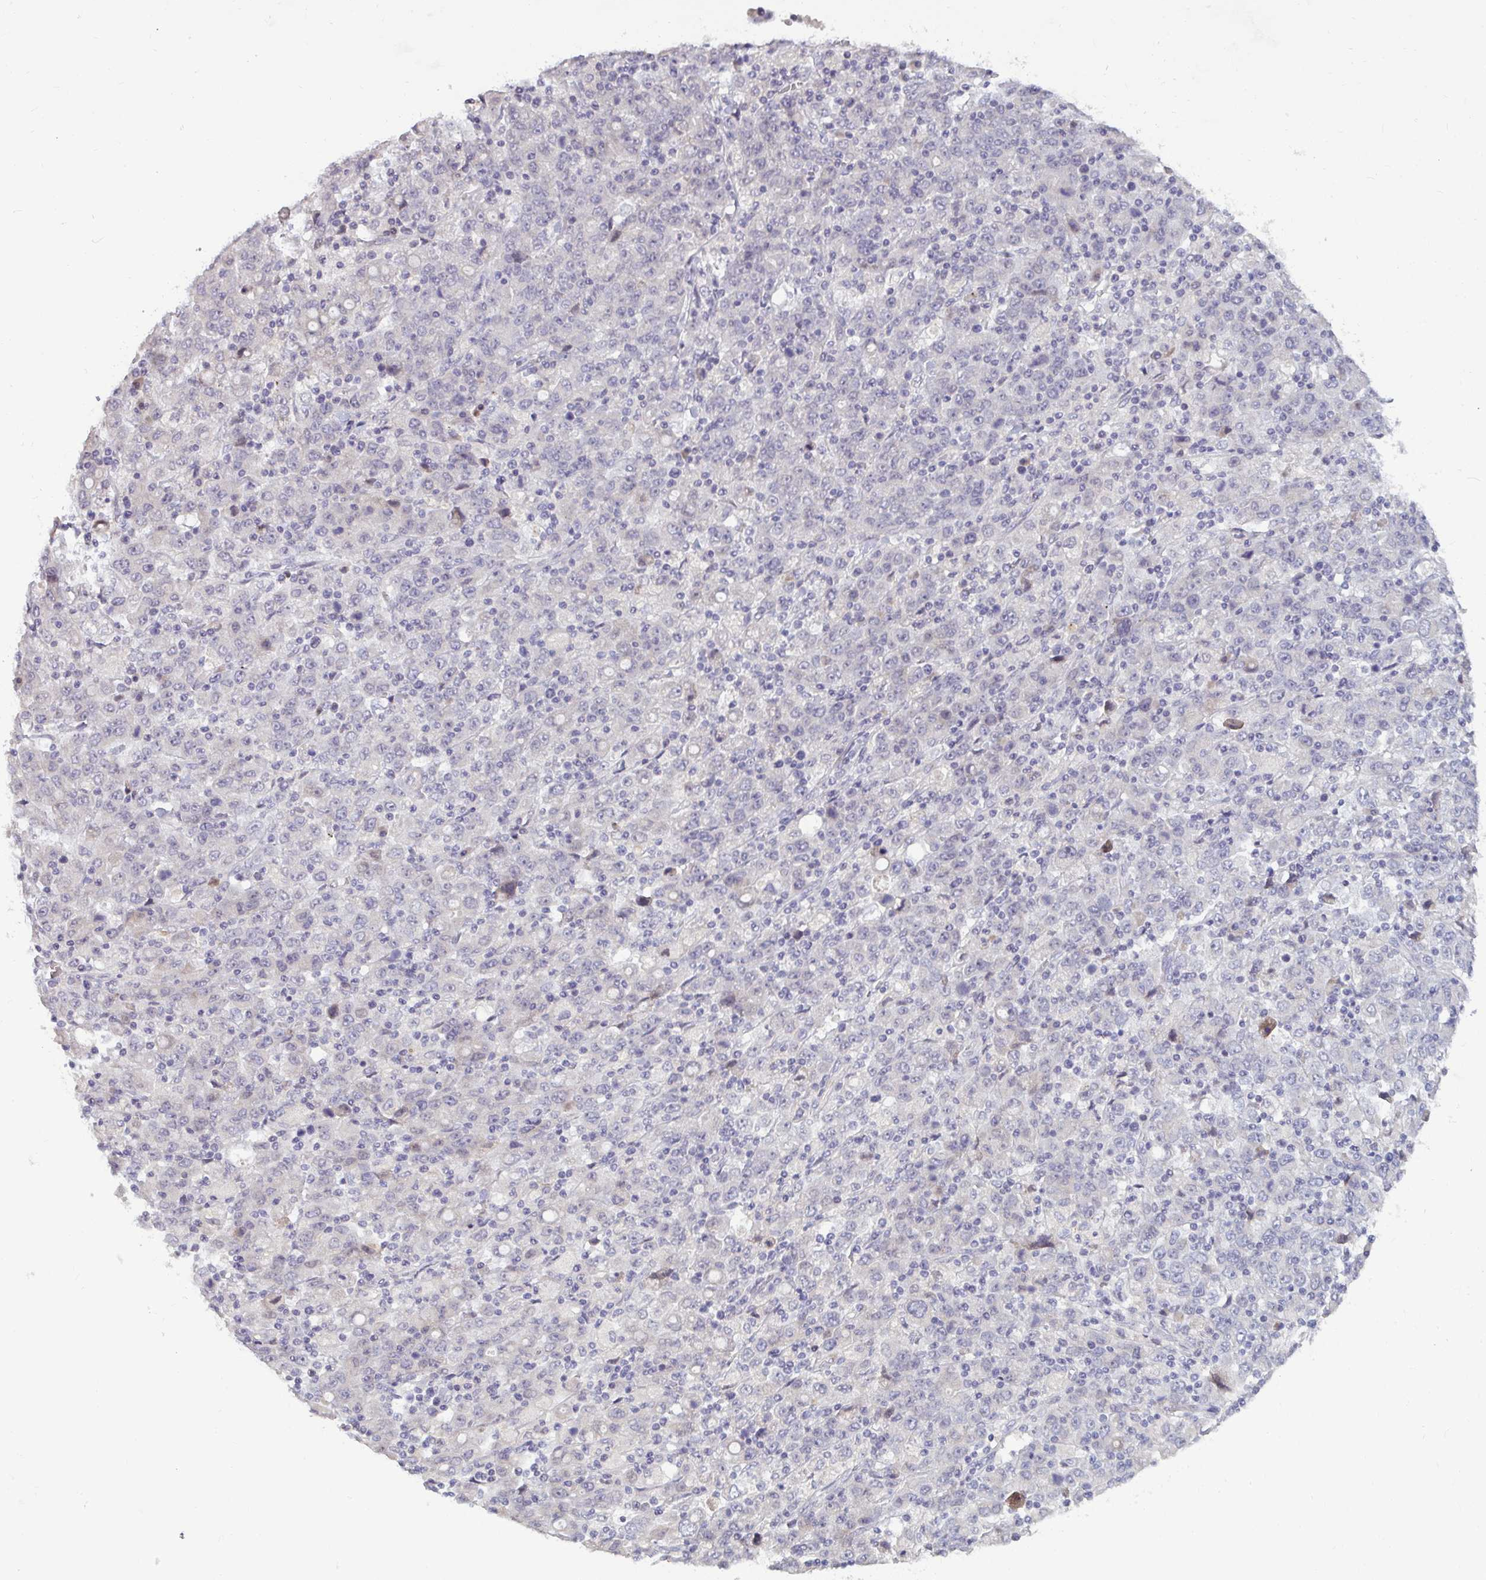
{"staining": {"intensity": "negative", "quantity": "none", "location": "none"}, "tissue": "stomach cancer", "cell_type": "Tumor cells", "image_type": "cancer", "snomed": [{"axis": "morphology", "description": "Adenocarcinoma, NOS"}, {"axis": "topography", "description": "Stomach, upper"}], "caption": "IHC micrograph of stomach cancer stained for a protein (brown), which displays no positivity in tumor cells.", "gene": "GSTM1", "patient": {"sex": "male", "age": 69}}